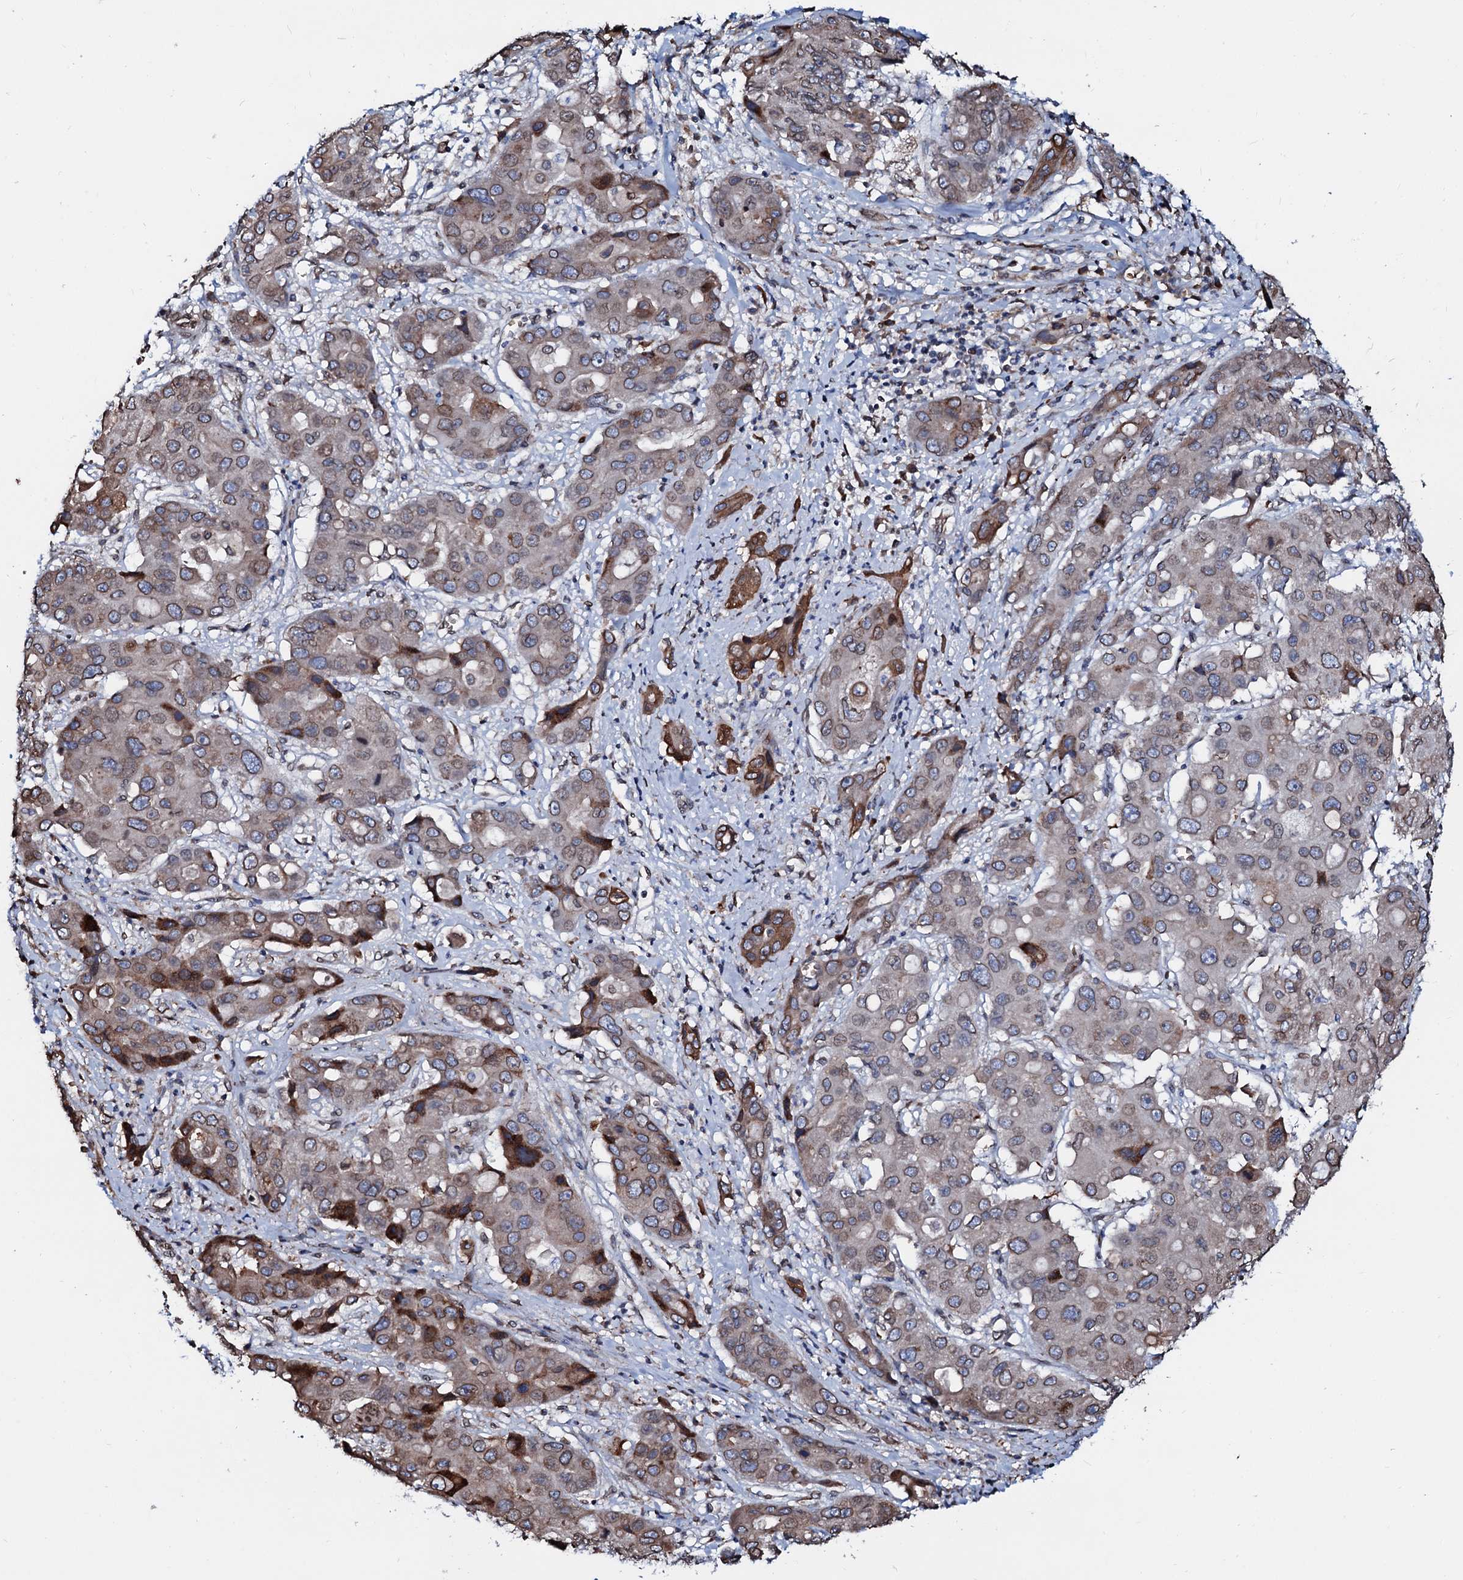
{"staining": {"intensity": "moderate", "quantity": "<25%", "location": "cytoplasmic/membranous"}, "tissue": "liver cancer", "cell_type": "Tumor cells", "image_type": "cancer", "snomed": [{"axis": "morphology", "description": "Cholangiocarcinoma"}, {"axis": "topography", "description": "Liver"}], "caption": "Human liver cancer (cholangiocarcinoma) stained with a protein marker exhibits moderate staining in tumor cells.", "gene": "NRP2", "patient": {"sex": "male", "age": 67}}